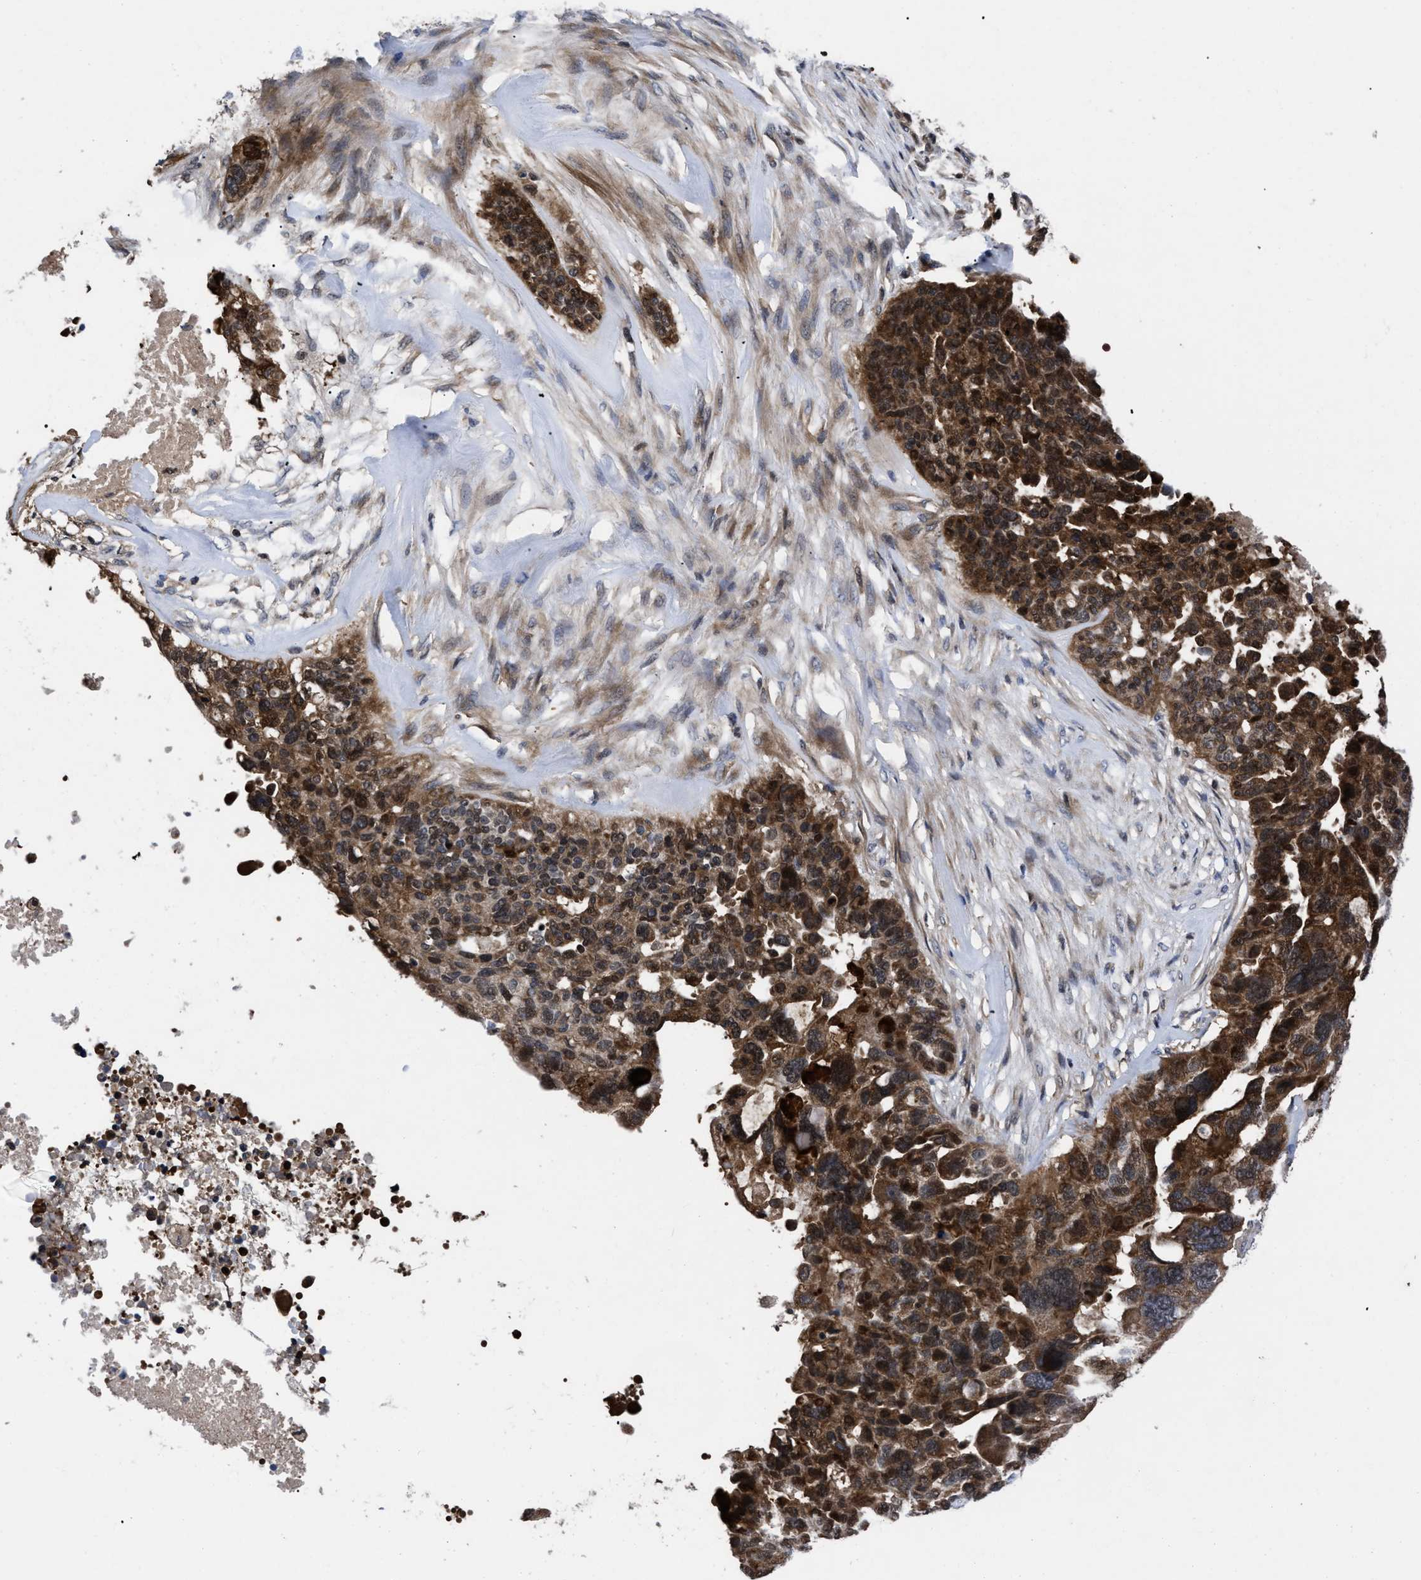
{"staining": {"intensity": "strong", "quantity": ">75%", "location": "cytoplasmic/membranous,nuclear"}, "tissue": "ovarian cancer", "cell_type": "Tumor cells", "image_type": "cancer", "snomed": [{"axis": "morphology", "description": "Cystadenocarcinoma, serous, NOS"}, {"axis": "topography", "description": "Ovary"}], "caption": "The immunohistochemical stain labels strong cytoplasmic/membranous and nuclear staining in tumor cells of ovarian serous cystadenocarcinoma tissue. (brown staining indicates protein expression, while blue staining denotes nuclei).", "gene": "FAM200A", "patient": {"sex": "female", "age": 59}}